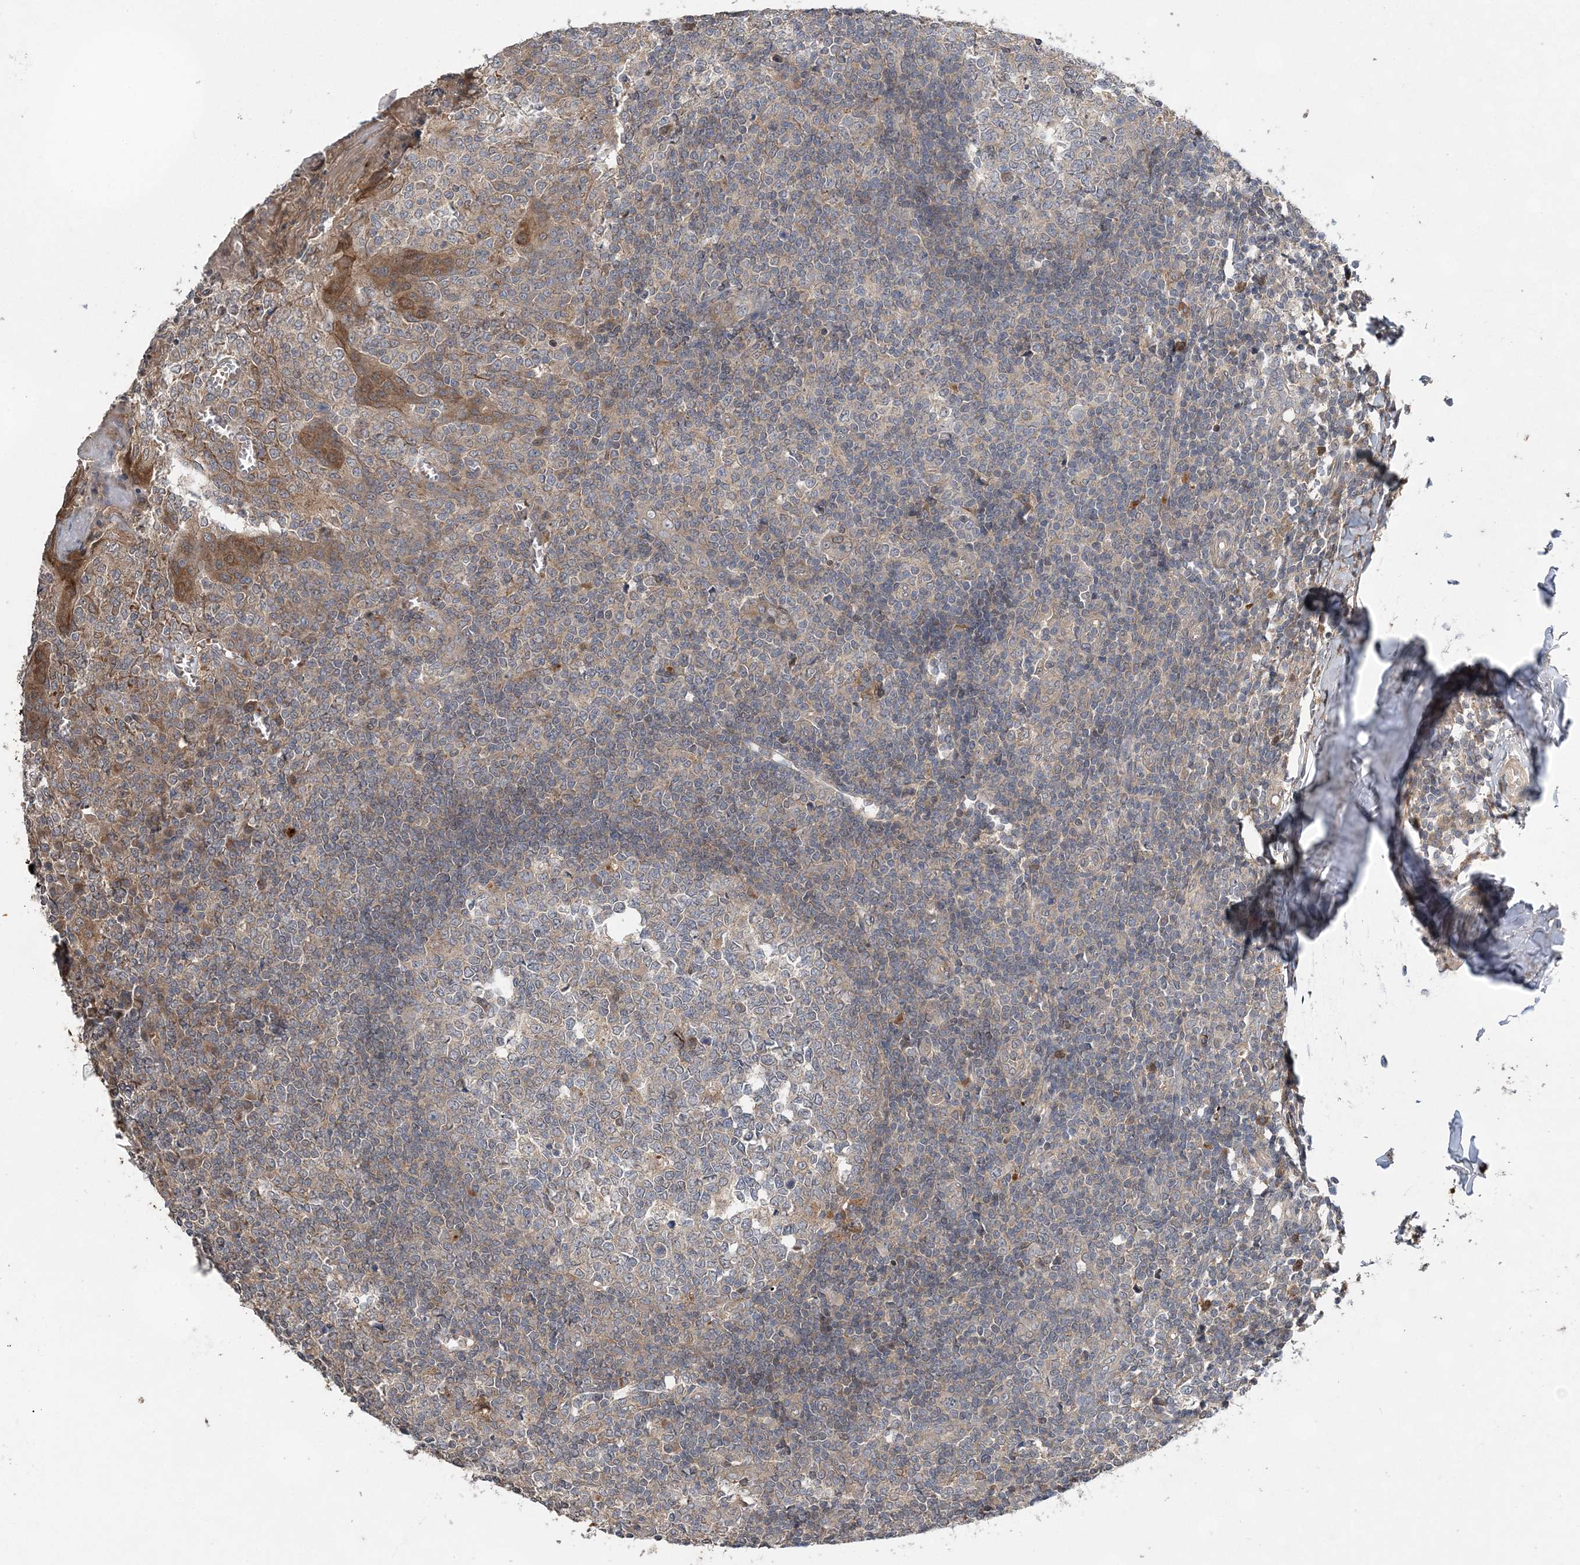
{"staining": {"intensity": "negative", "quantity": "none", "location": "none"}, "tissue": "tonsil", "cell_type": "Germinal center cells", "image_type": "normal", "snomed": [{"axis": "morphology", "description": "Normal tissue, NOS"}, {"axis": "topography", "description": "Tonsil"}], "caption": "IHC micrograph of benign tonsil stained for a protein (brown), which displays no staining in germinal center cells.", "gene": "HMGCS1", "patient": {"sex": "female", "age": 19}}